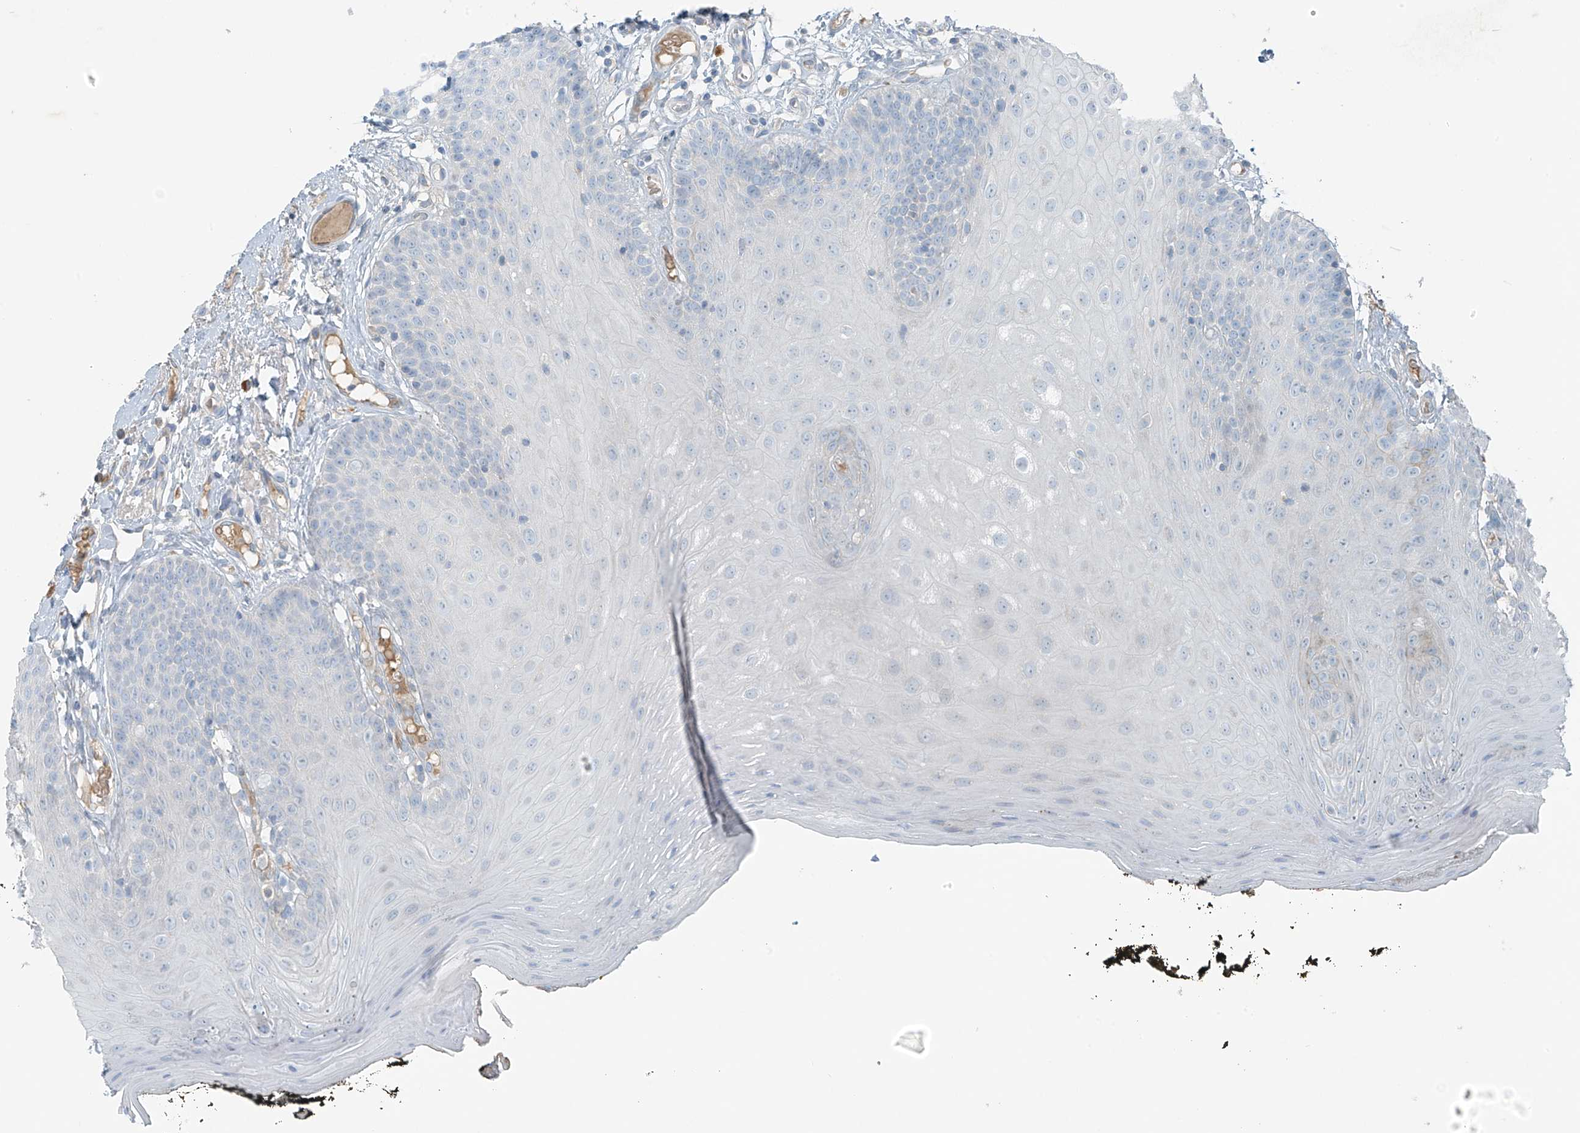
{"staining": {"intensity": "negative", "quantity": "none", "location": "none"}, "tissue": "oral mucosa", "cell_type": "Squamous epithelial cells", "image_type": "normal", "snomed": [{"axis": "morphology", "description": "Normal tissue, NOS"}, {"axis": "topography", "description": "Oral tissue"}], "caption": "Immunohistochemistry (IHC) image of benign human oral mucosa stained for a protein (brown), which reveals no staining in squamous epithelial cells.", "gene": "FAM131C", "patient": {"sex": "male", "age": 74}}